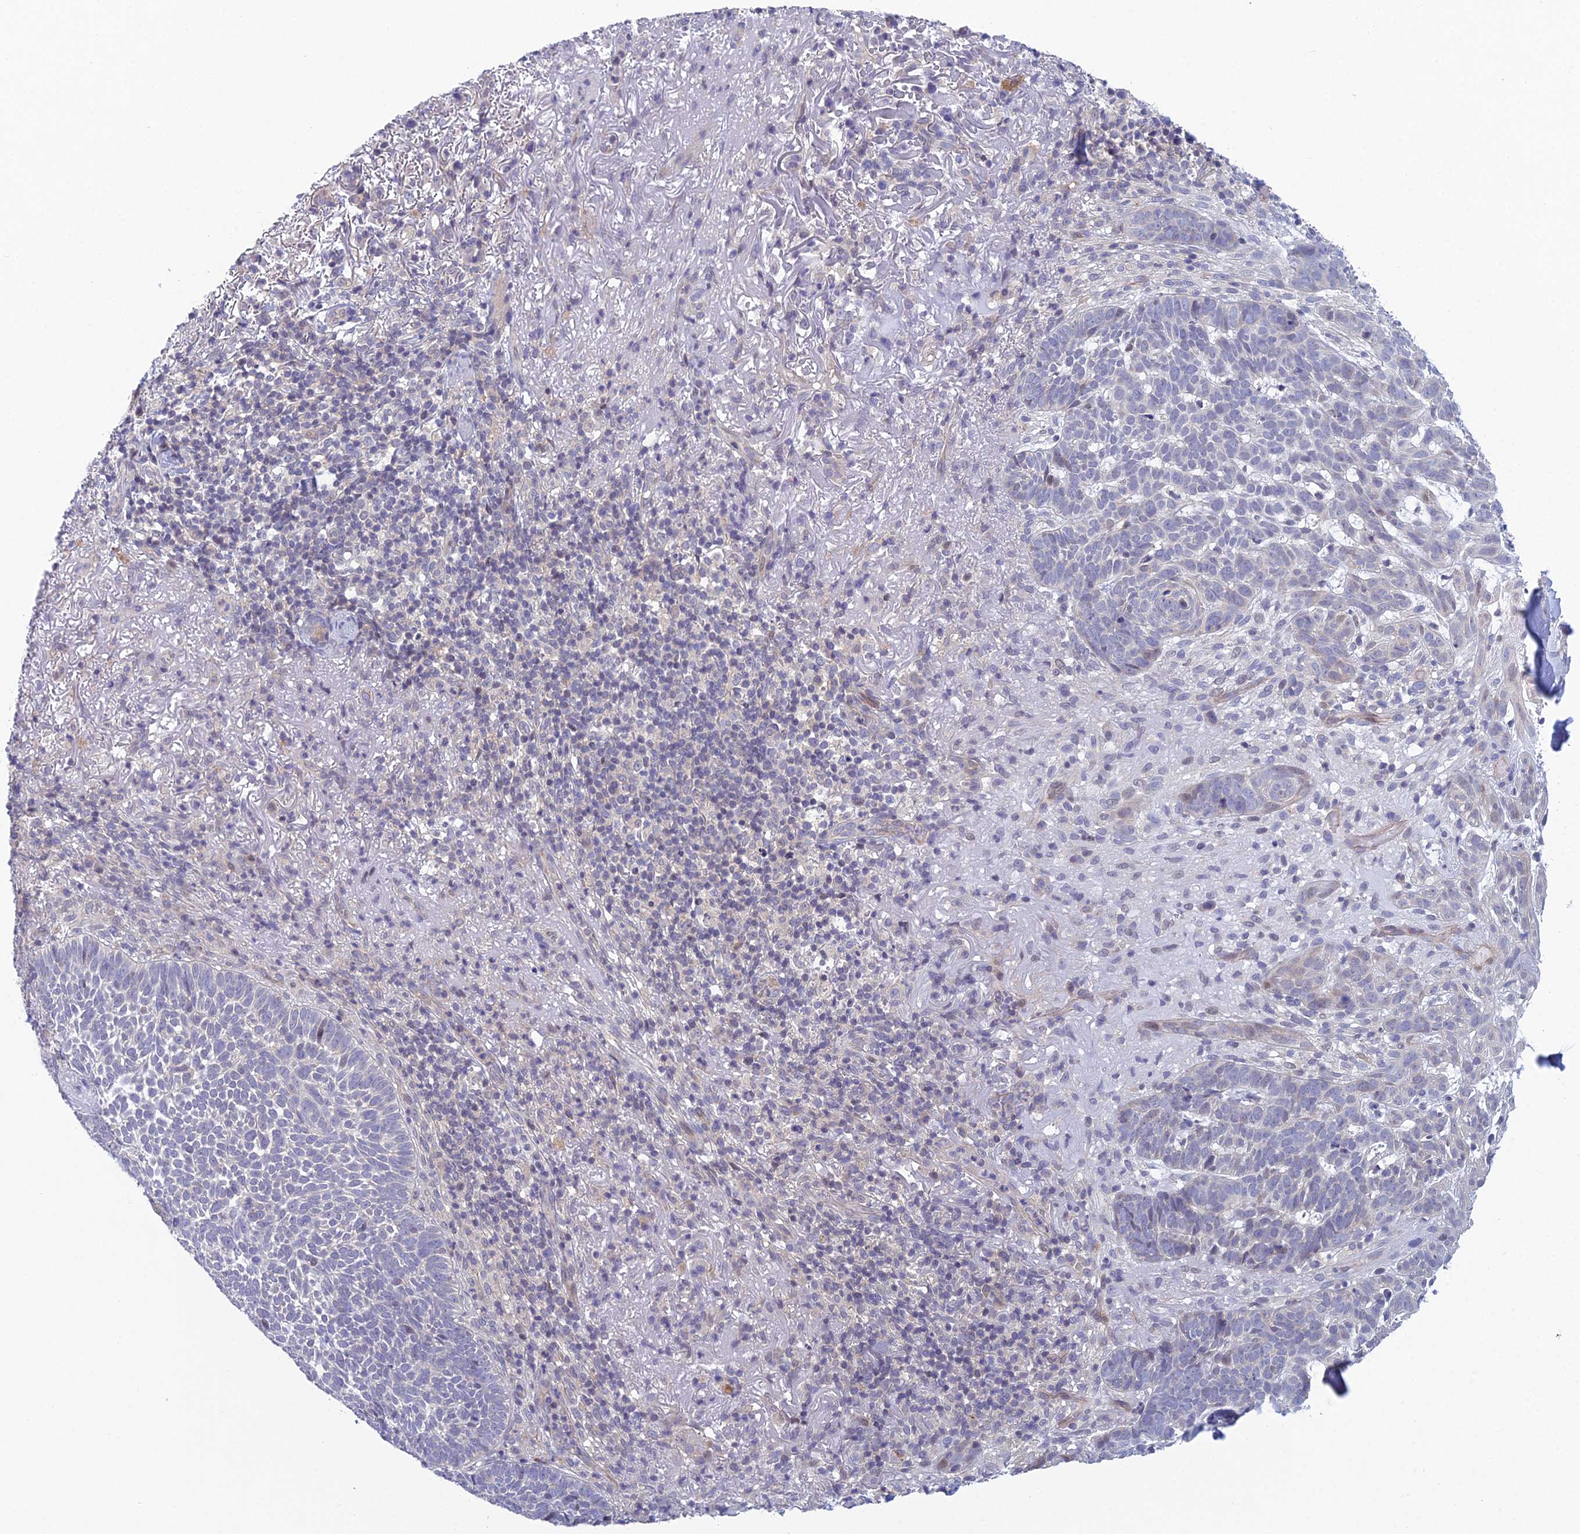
{"staining": {"intensity": "negative", "quantity": "none", "location": "none"}, "tissue": "skin cancer", "cell_type": "Tumor cells", "image_type": "cancer", "snomed": [{"axis": "morphology", "description": "Basal cell carcinoma"}, {"axis": "topography", "description": "Skin"}], "caption": "Immunohistochemical staining of skin cancer (basal cell carcinoma) shows no significant positivity in tumor cells. Nuclei are stained in blue.", "gene": "METTL26", "patient": {"sex": "female", "age": 78}}